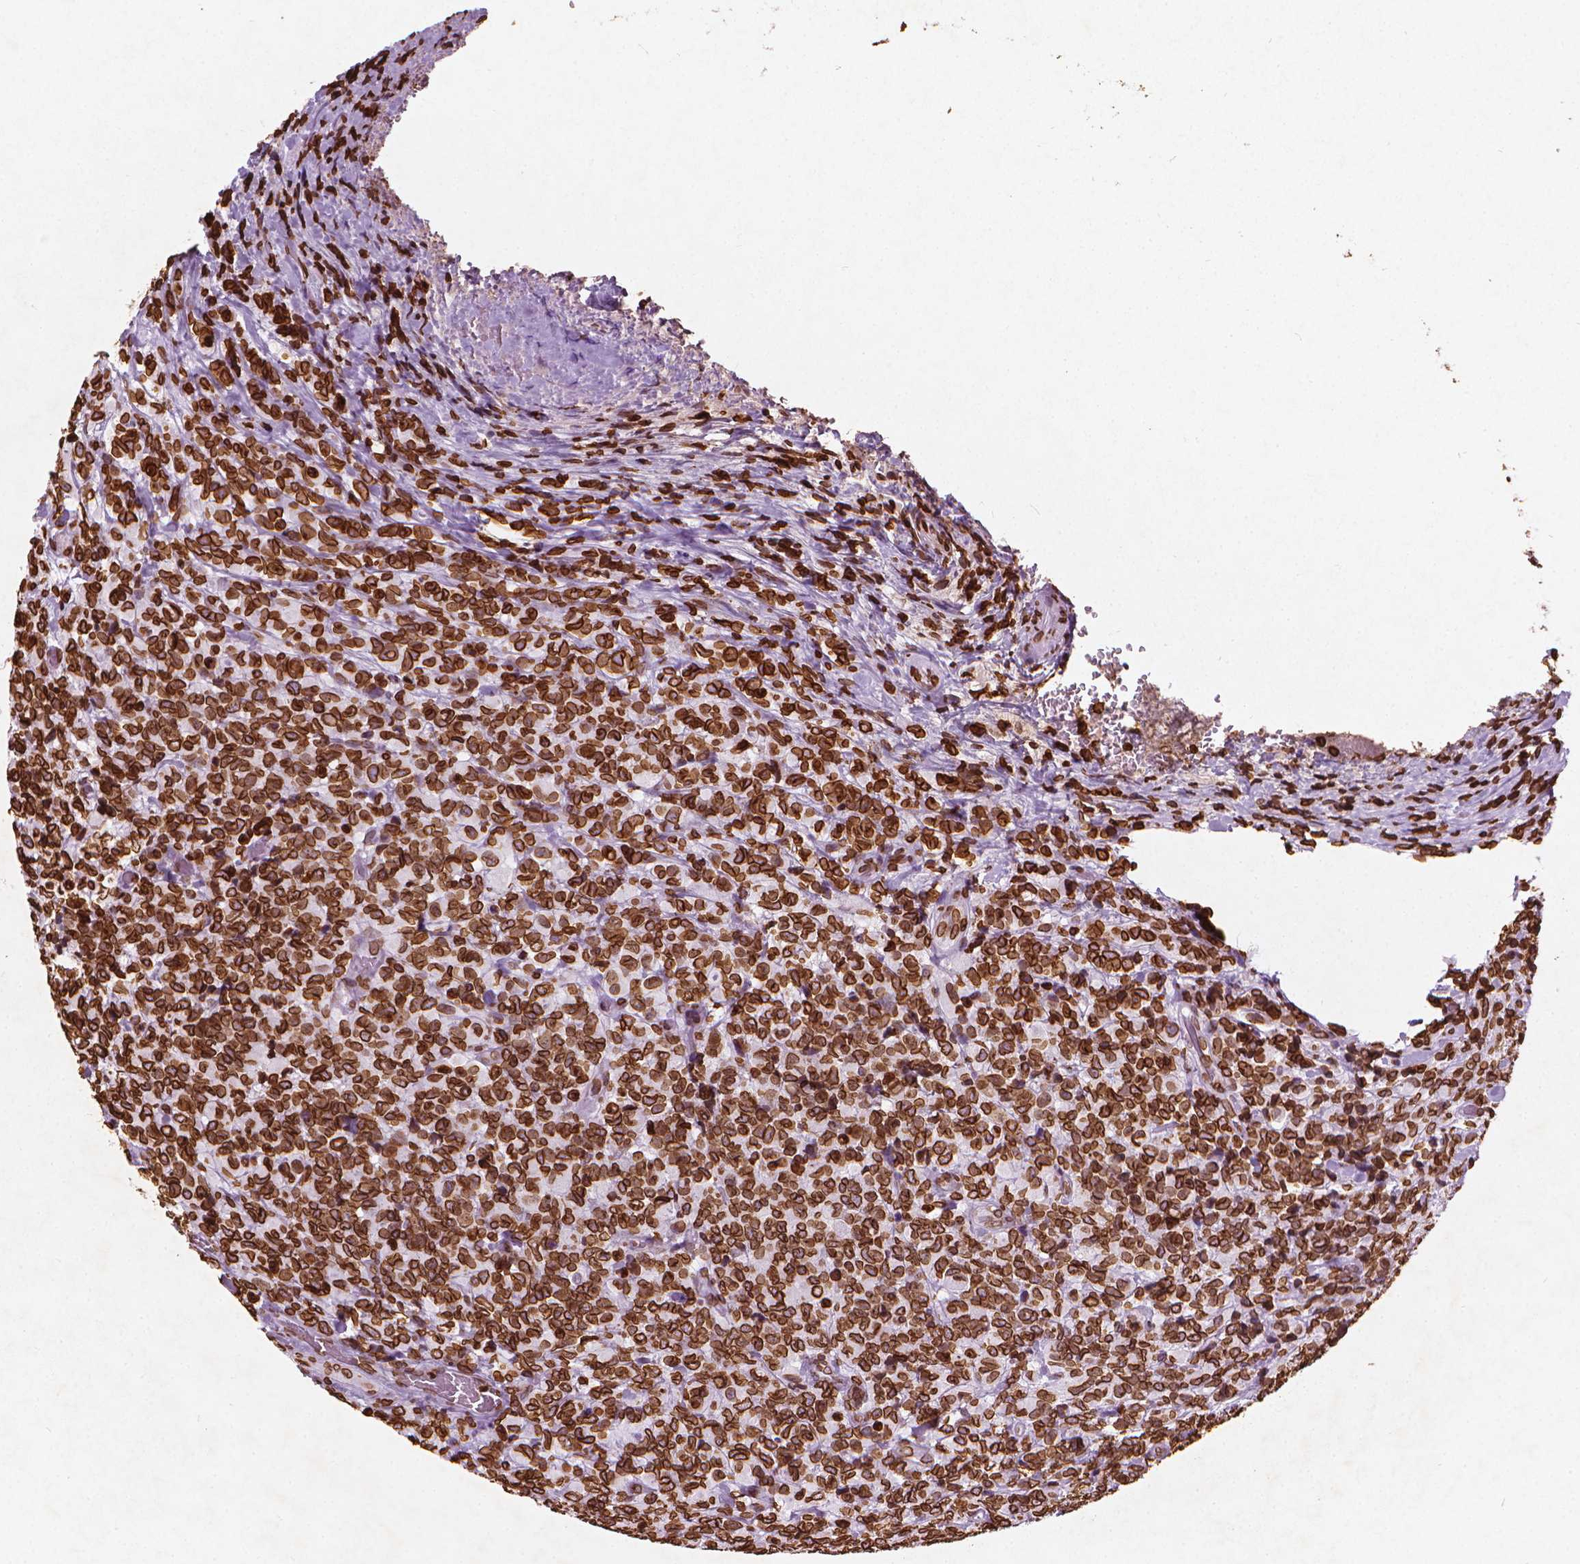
{"staining": {"intensity": "strong", "quantity": ">75%", "location": "cytoplasmic/membranous,nuclear"}, "tissue": "glioma", "cell_type": "Tumor cells", "image_type": "cancer", "snomed": [{"axis": "morphology", "description": "Glioma, malignant, High grade"}, {"axis": "topography", "description": "Brain"}], "caption": "Malignant glioma (high-grade) tissue demonstrates strong cytoplasmic/membranous and nuclear positivity in about >75% of tumor cells", "gene": "LMNB1", "patient": {"sex": "male", "age": 39}}